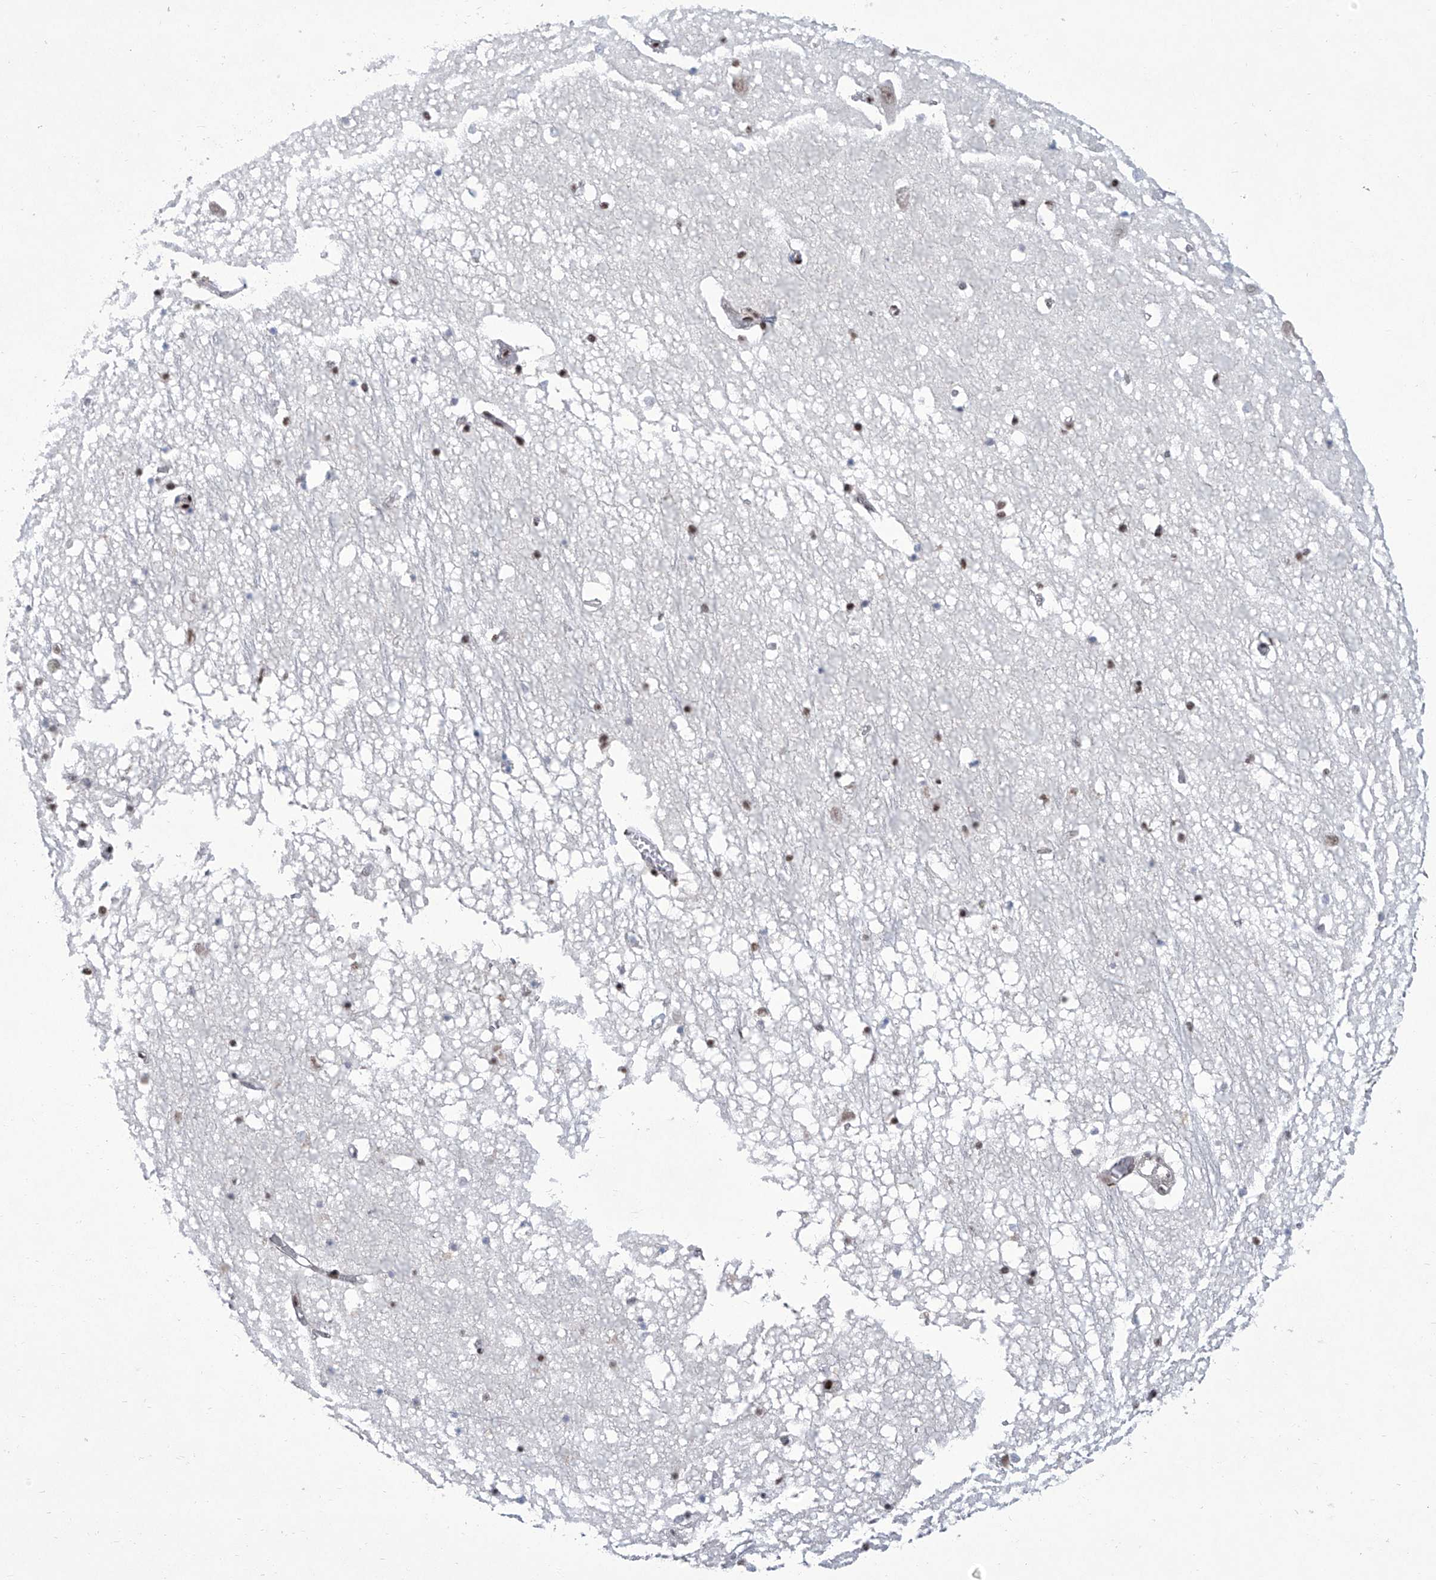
{"staining": {"intensity": "moderate", "quantity": "<25%", "location": "nuclear"}, "tissue": "hippocampus", "cell_type": "Glial cells", "image_type": "normal", "snomed": [{"axis": "morphology", "description": "Normal tissue, NOS"}, {"axis": "topography", "description": "Hippocampus"}], "caption": "DAB (3,3'-diaminobenzidine) immunohistochemical staining of normal human hippocampus reveals moderate nuclear protein staining in about <25% of glial cells. Nuclei are stained in blue.", "gene": "FBXL4", "patient": {"sex": "male", "age": 70}}